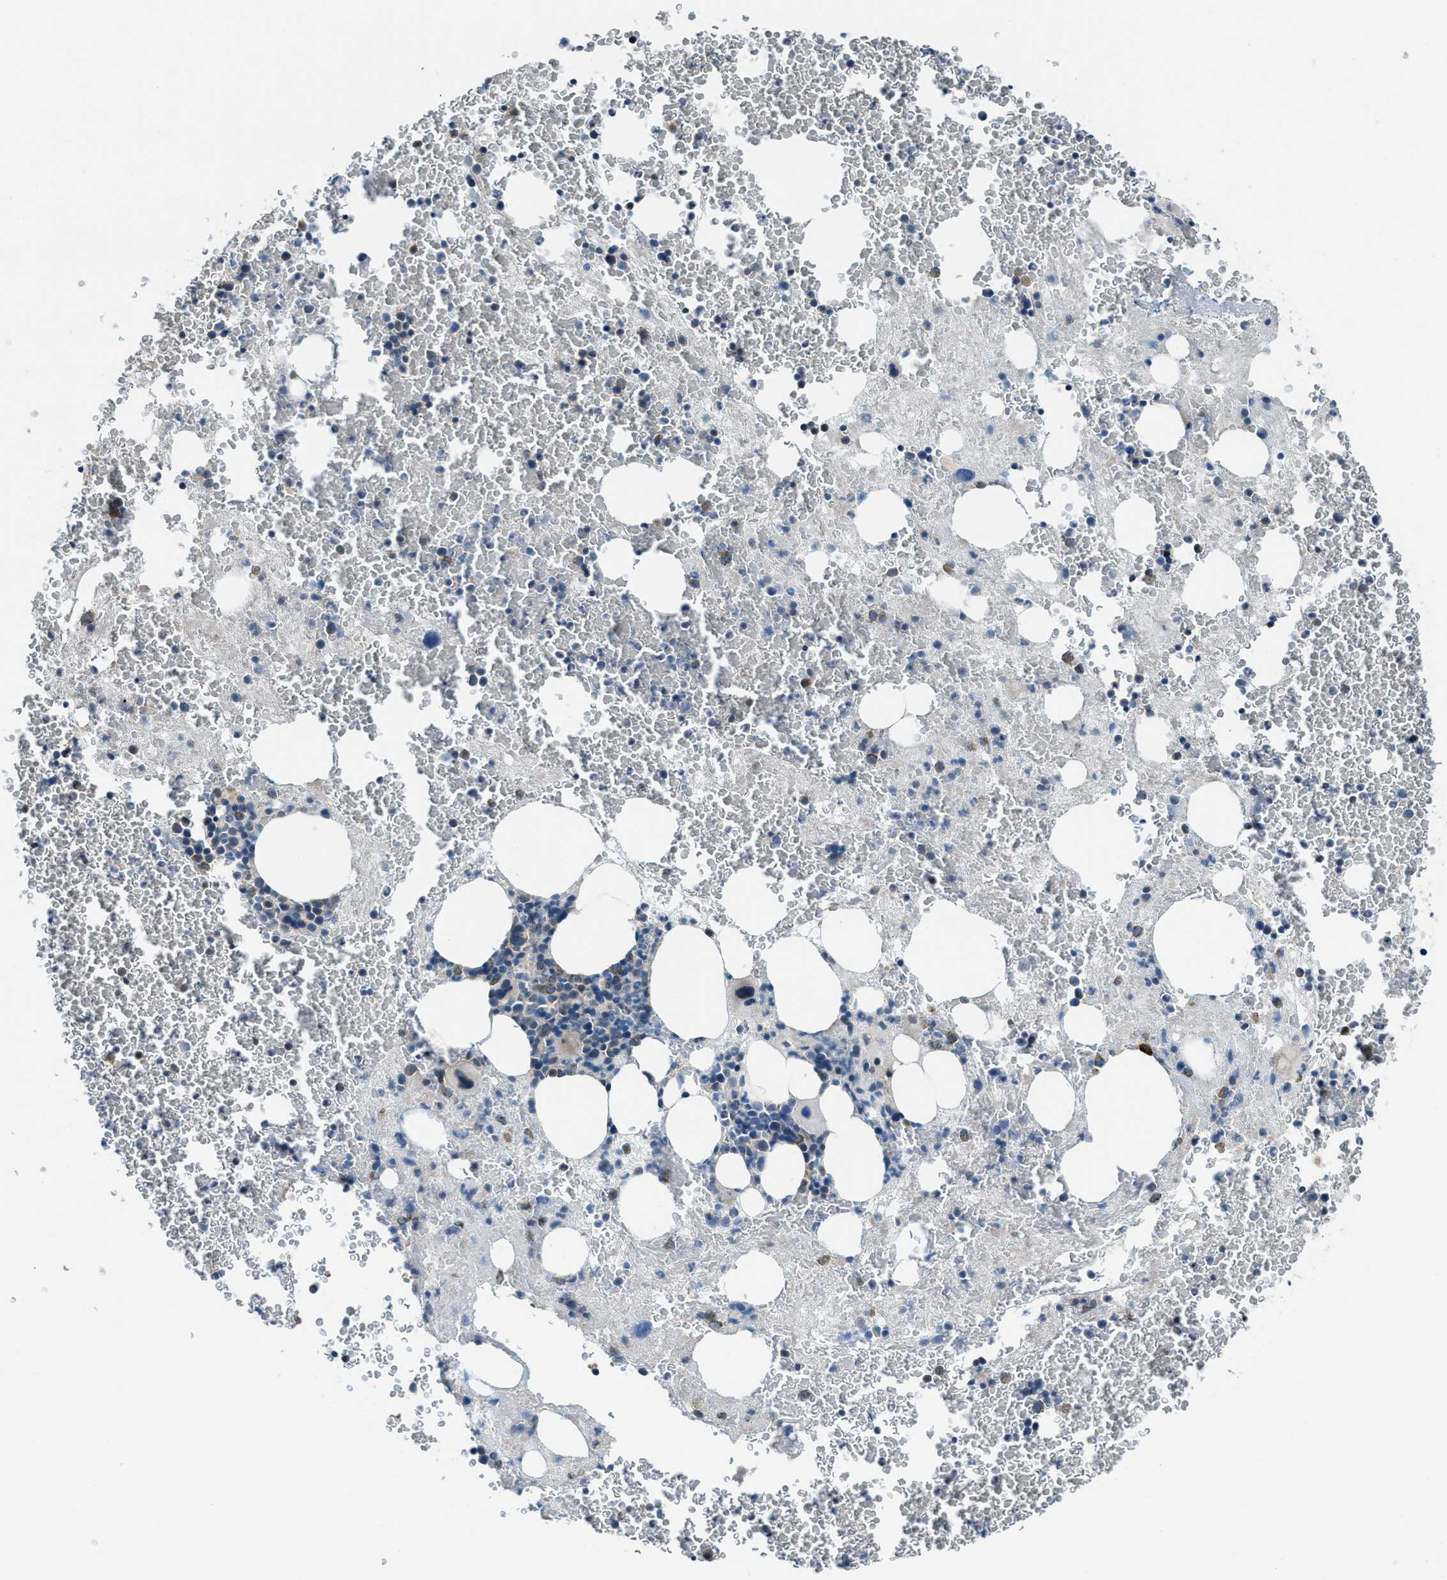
{"staining": {"intensity": "moderate", "quantity": "<25%", "location": "cytoplasmic/membranous"}, "tissue": "bone marrow", "cell_type": "Hematopoietic cells", "image_type": "normal", "snomed": [{"axis": "morphology", "description": "Normal tissue, NOS"}, {"axis": "morphology", "description": "Inflammation, NOS"}, {"axis": "topography", "description": "Bone marrow"}], "caption": "The image displays a brown stain indicating the presence of a protein in the cytoplasmic/membranous of hematopoietic cells in bone marrow. The protein is stained brown, and the nuclei are stained in blue (DAB (3,3'-diaminobenzidine) IHC with brightfield microscopy, high magnification).", "gene": "CDON", "patient": {"sex": "male", "age": 63}}